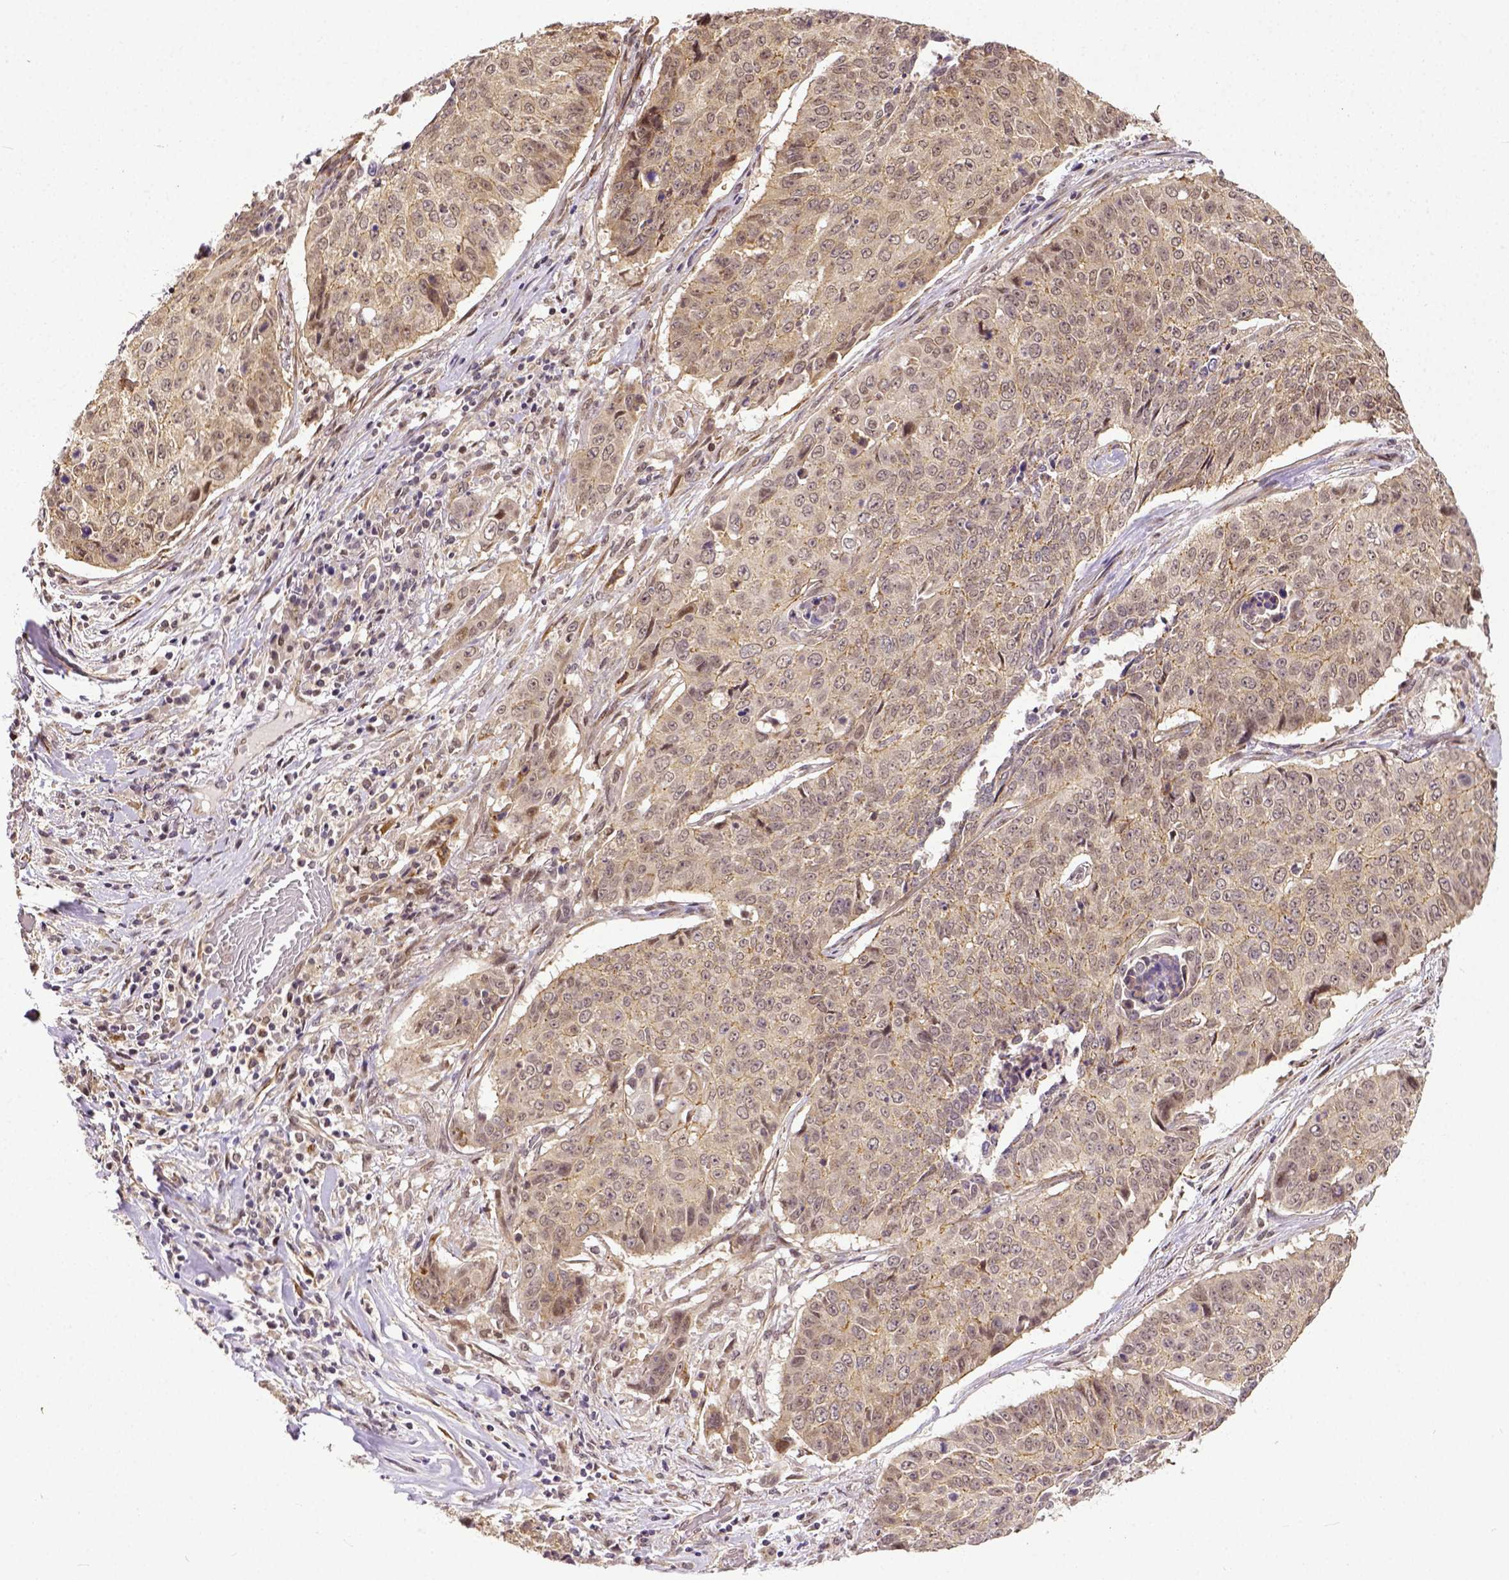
{"staining": {"intensity": "weak", "quantity": ">75%", "location": "cytoplasmic/membranous"}, "tissue": "lung cancer", "cell_type": "Tumor cells", "image_type": "cancer", "snomed": [{"axis": "morphology", "description": "Normal tissue, NOS"}, {"axis": "morphology", "description": "Squamous cell carcinoma, NOS"}, {"axis": "topography", "description": "Bronchus"}, {"axis": "topography", "description": "Lung"}], "caption": "Protein expression analysis of squamous cell carcinoma (lung) demonstrates weak cytoplasmic/membranous expression in approximately >75% of tumor cells.", "gene": "DICER1", "patient": {"sex": "male", "age": 64}}